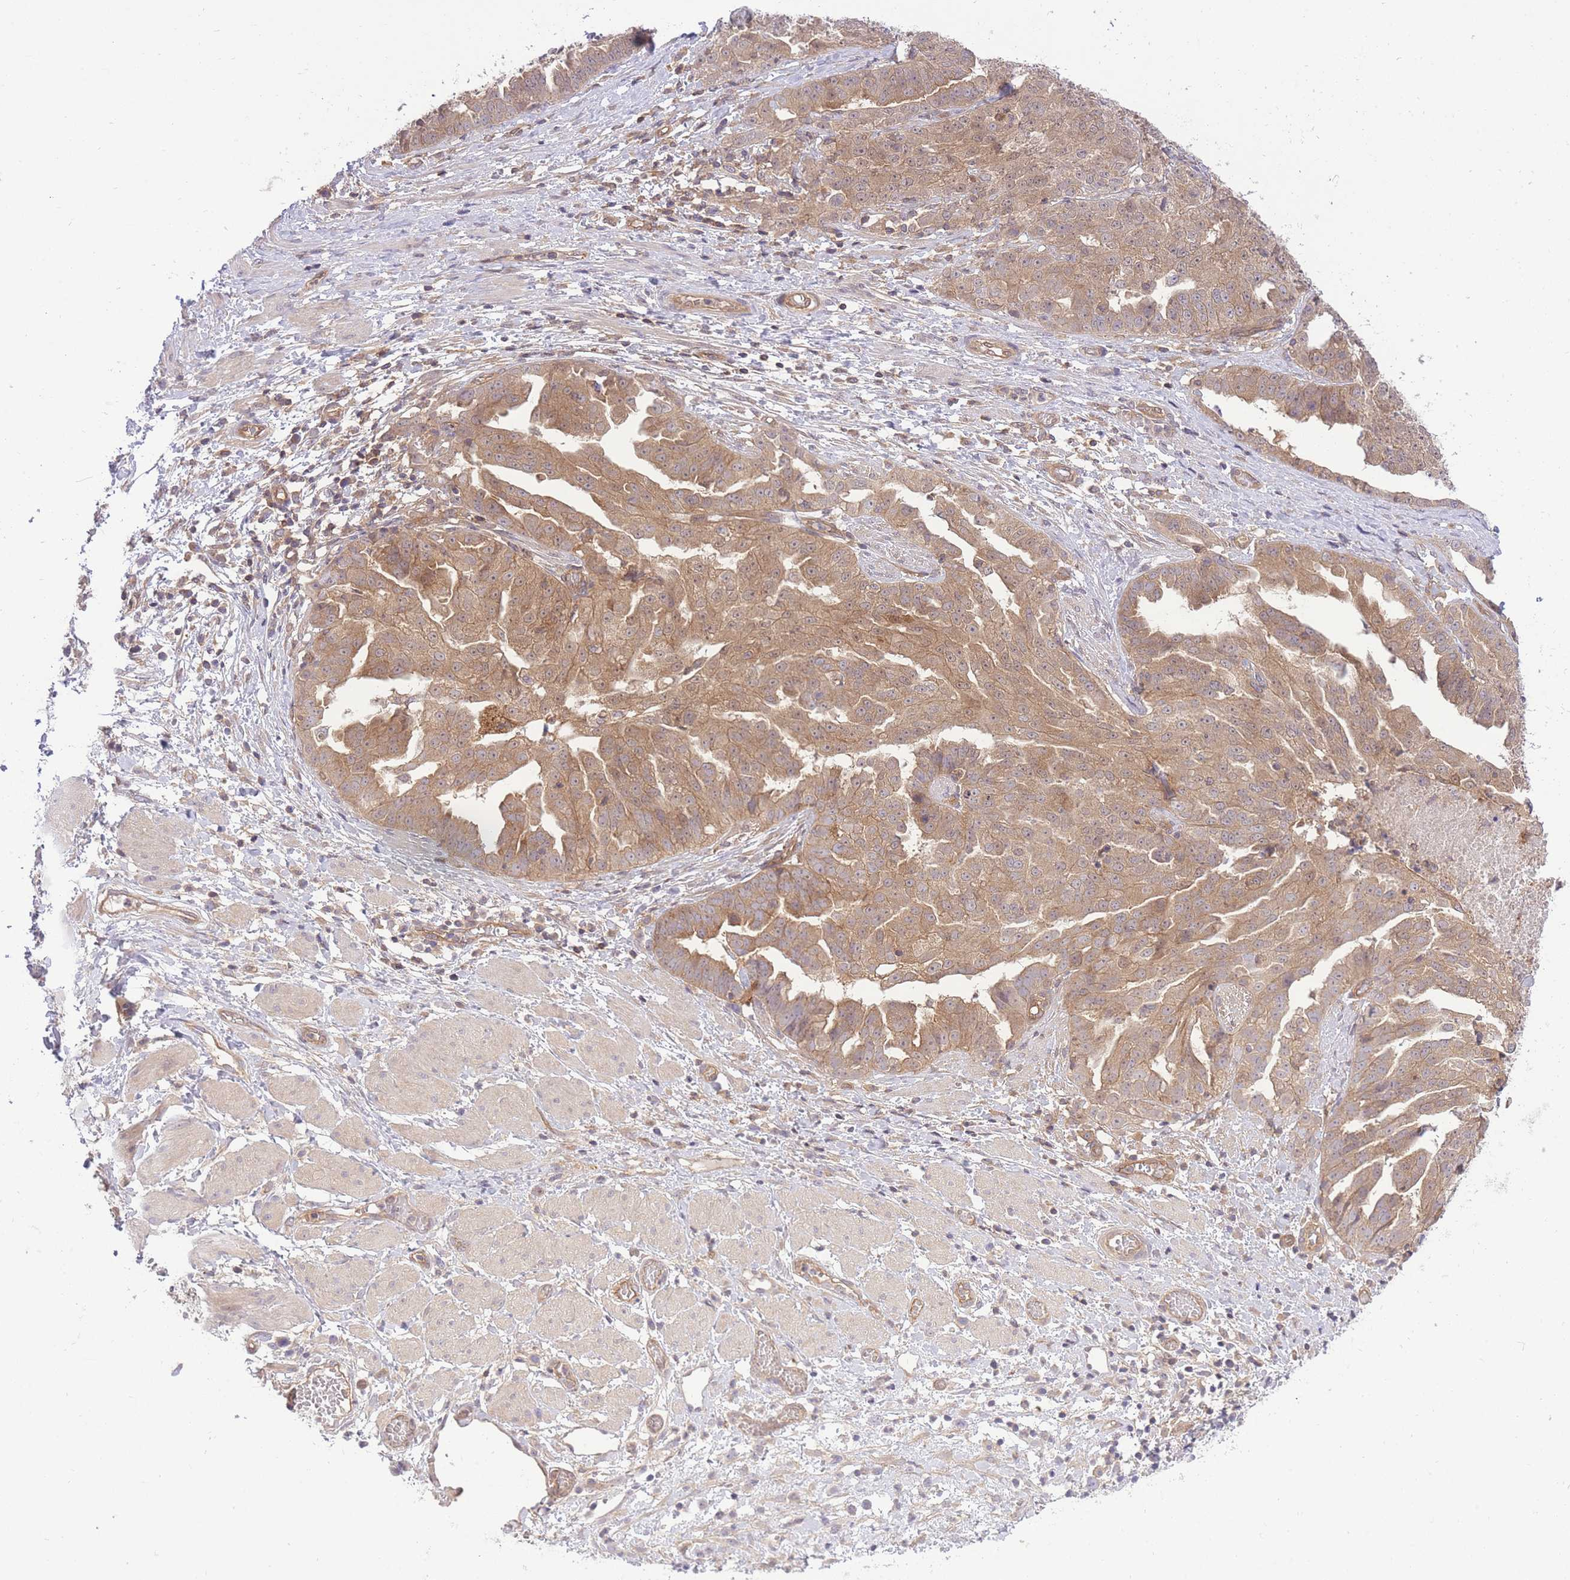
{"staining": {"intensity": "moderate", "quantity": ">75%", "location": "cytoplasmic/membranous"}, "tissue": "ovarian cancer", "cell_type": "Tumor cells", "image_type": "cancer", "snomed": [{"axis": "morphology", "description": "Cystadenocarcinoma, serous, NOS"}, {"axis": "topography", "description": "Ovary"}], "caption": "High-magnification brightfield microscopy of ovarian serous cystadenocarcinoma stained with DAB (brown) and counterstained with hematoxylin (blue). tumor cells exhibit moderate cytoplasmic/membranous expression is present in about>75% of cells. (DAB IHC with brightfield microscopy, high magnification).", "gene": "PREP", "patient": {"sex": "female", "age": 58}}